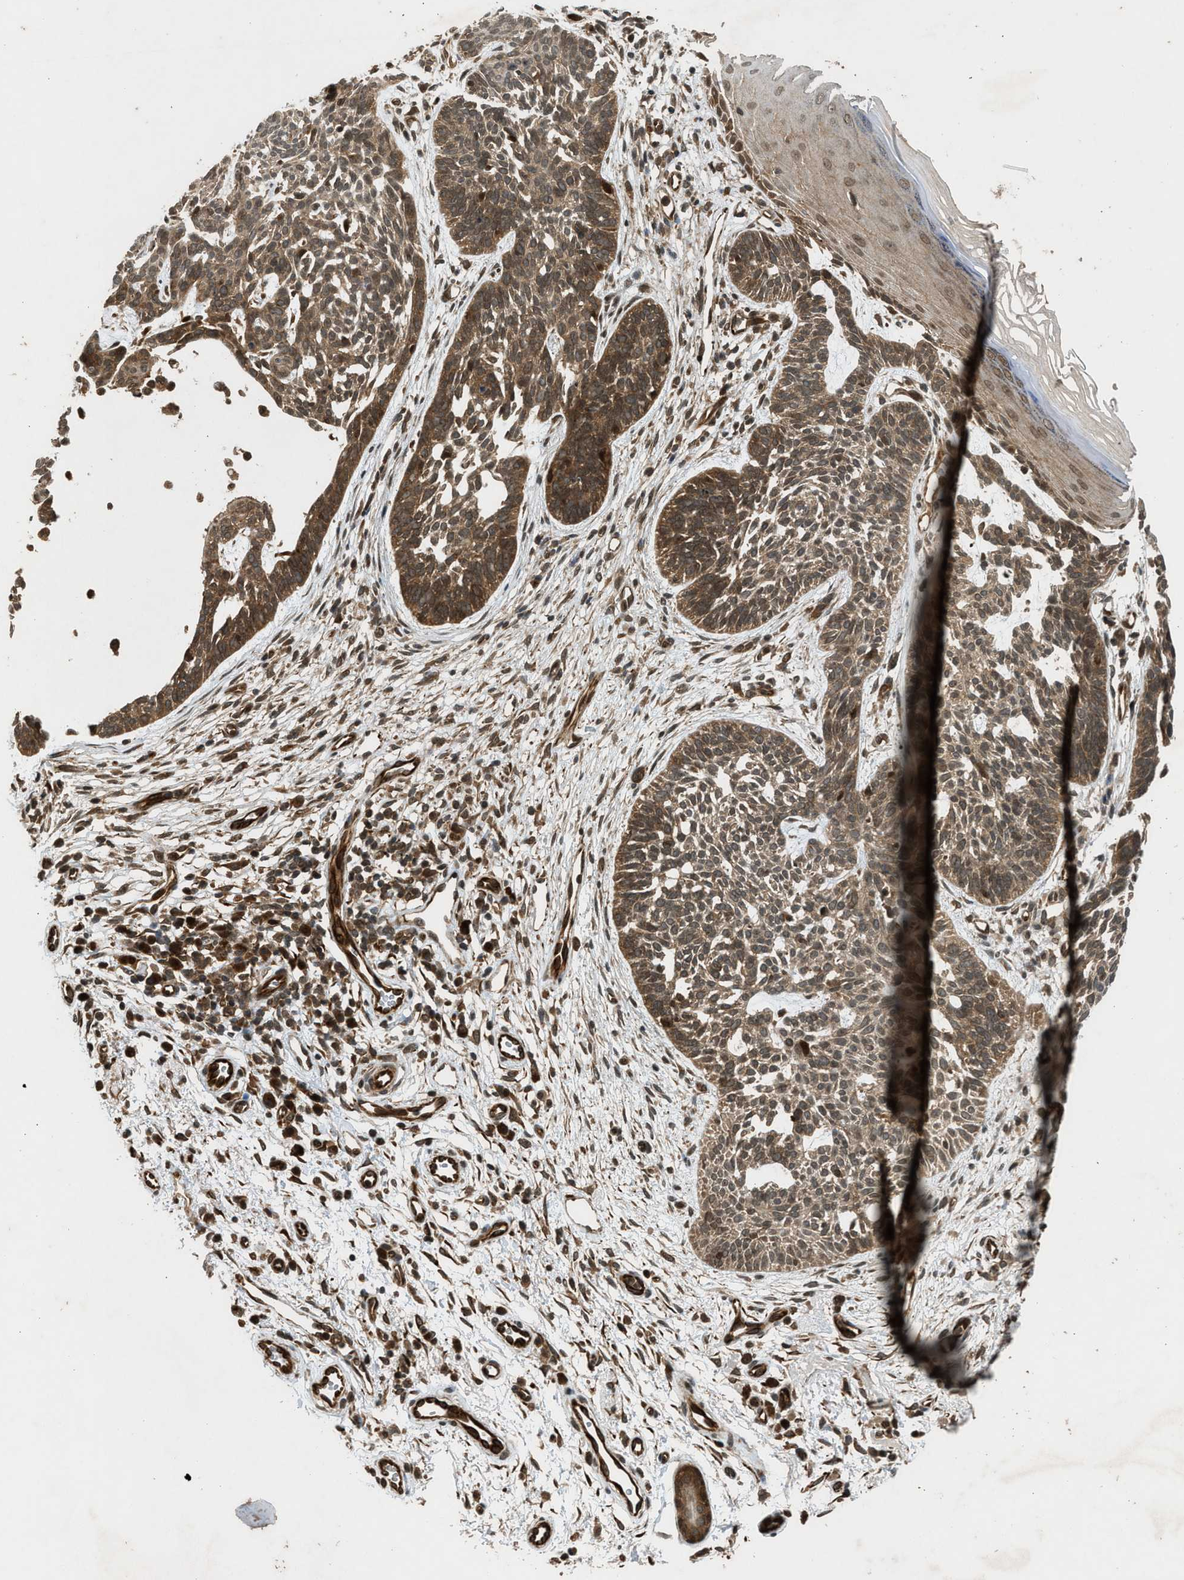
{"staining": {"intensity": "moderate", "quantity": ">75%", "location": "cytoplasmic/membranous"}, "tissue": "skin cancer", "cell_type": "Tumor cells", "image_type": "cancer", "snomed": [{"axis": "morphology", "description": "Normal tissue, NOS"}, {"axis": "morphology", "description": "Basal cell carcinoma"}, {"axis": "topography", "description": "Skin"}], "caption": "Approximately >75% of tumor cells in skin cancer display moderate cytoplasmic/membranous protein staining as visualized by brown immunohistochemical staining.", "gene": "TXNL1", "patient": {"sex": "female", "age": 69}}